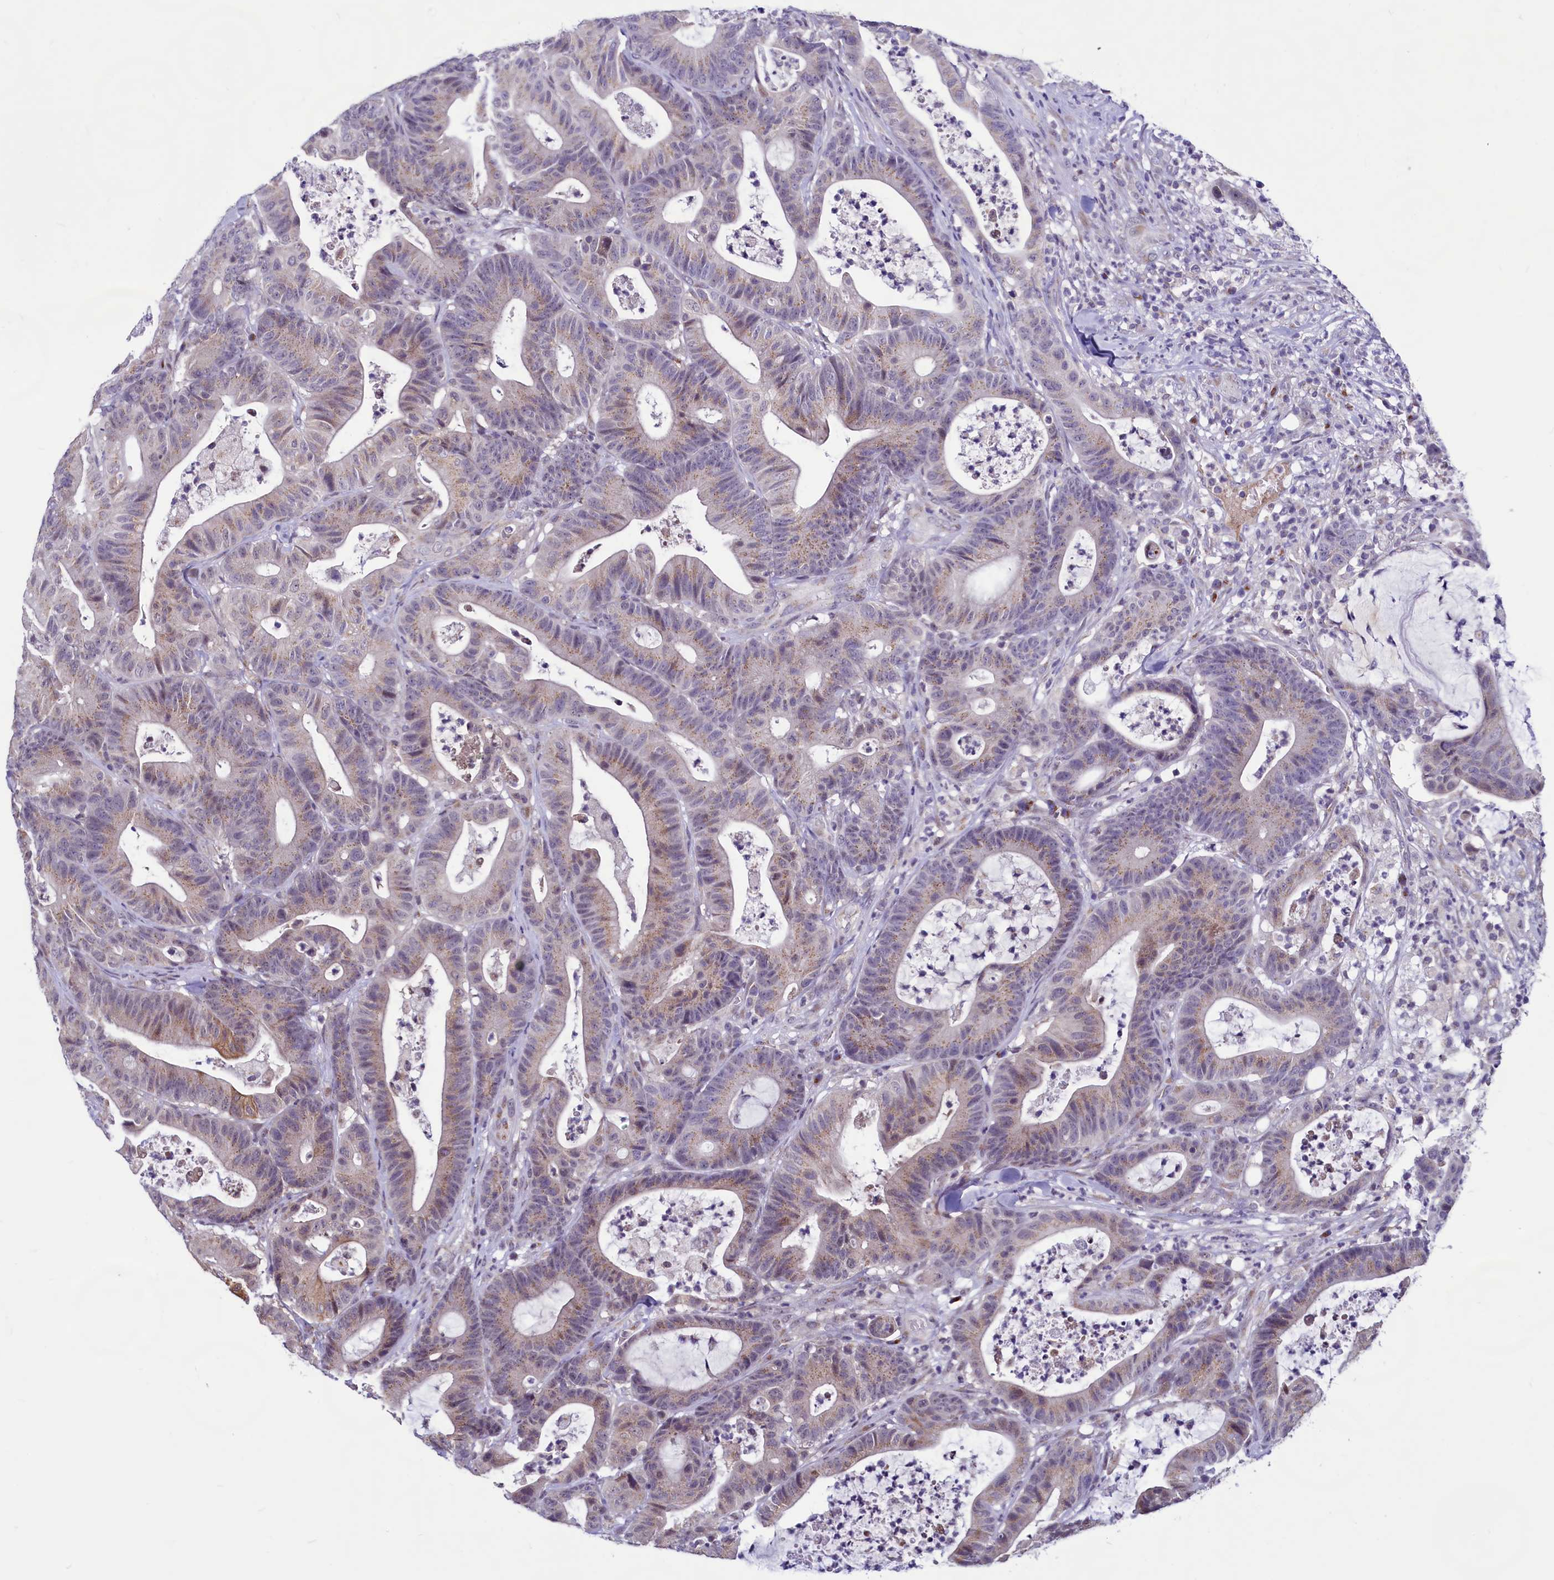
{"staining": {"intensity": "moderate", "quantity": "25%-75%", "location": "cytoplasmic/membranous"}, "tissue": "colorectal cancer", "cell_type": "Tumor cells", "image_type": "cancer", "snomed": [{"axis": "morphology", "description": "Adenocarcinoma, NOS"}, {"axis": "topography", "description": "Colon"}], "caption": "Protein staining demonstrates moderate cytoplasmic/membranous expression in approximately 25%-75% of tumor cells in colorectal adenocarcinoma.", "gene": "SEC24C", "patient": {"sex": "female", "age": 84}}